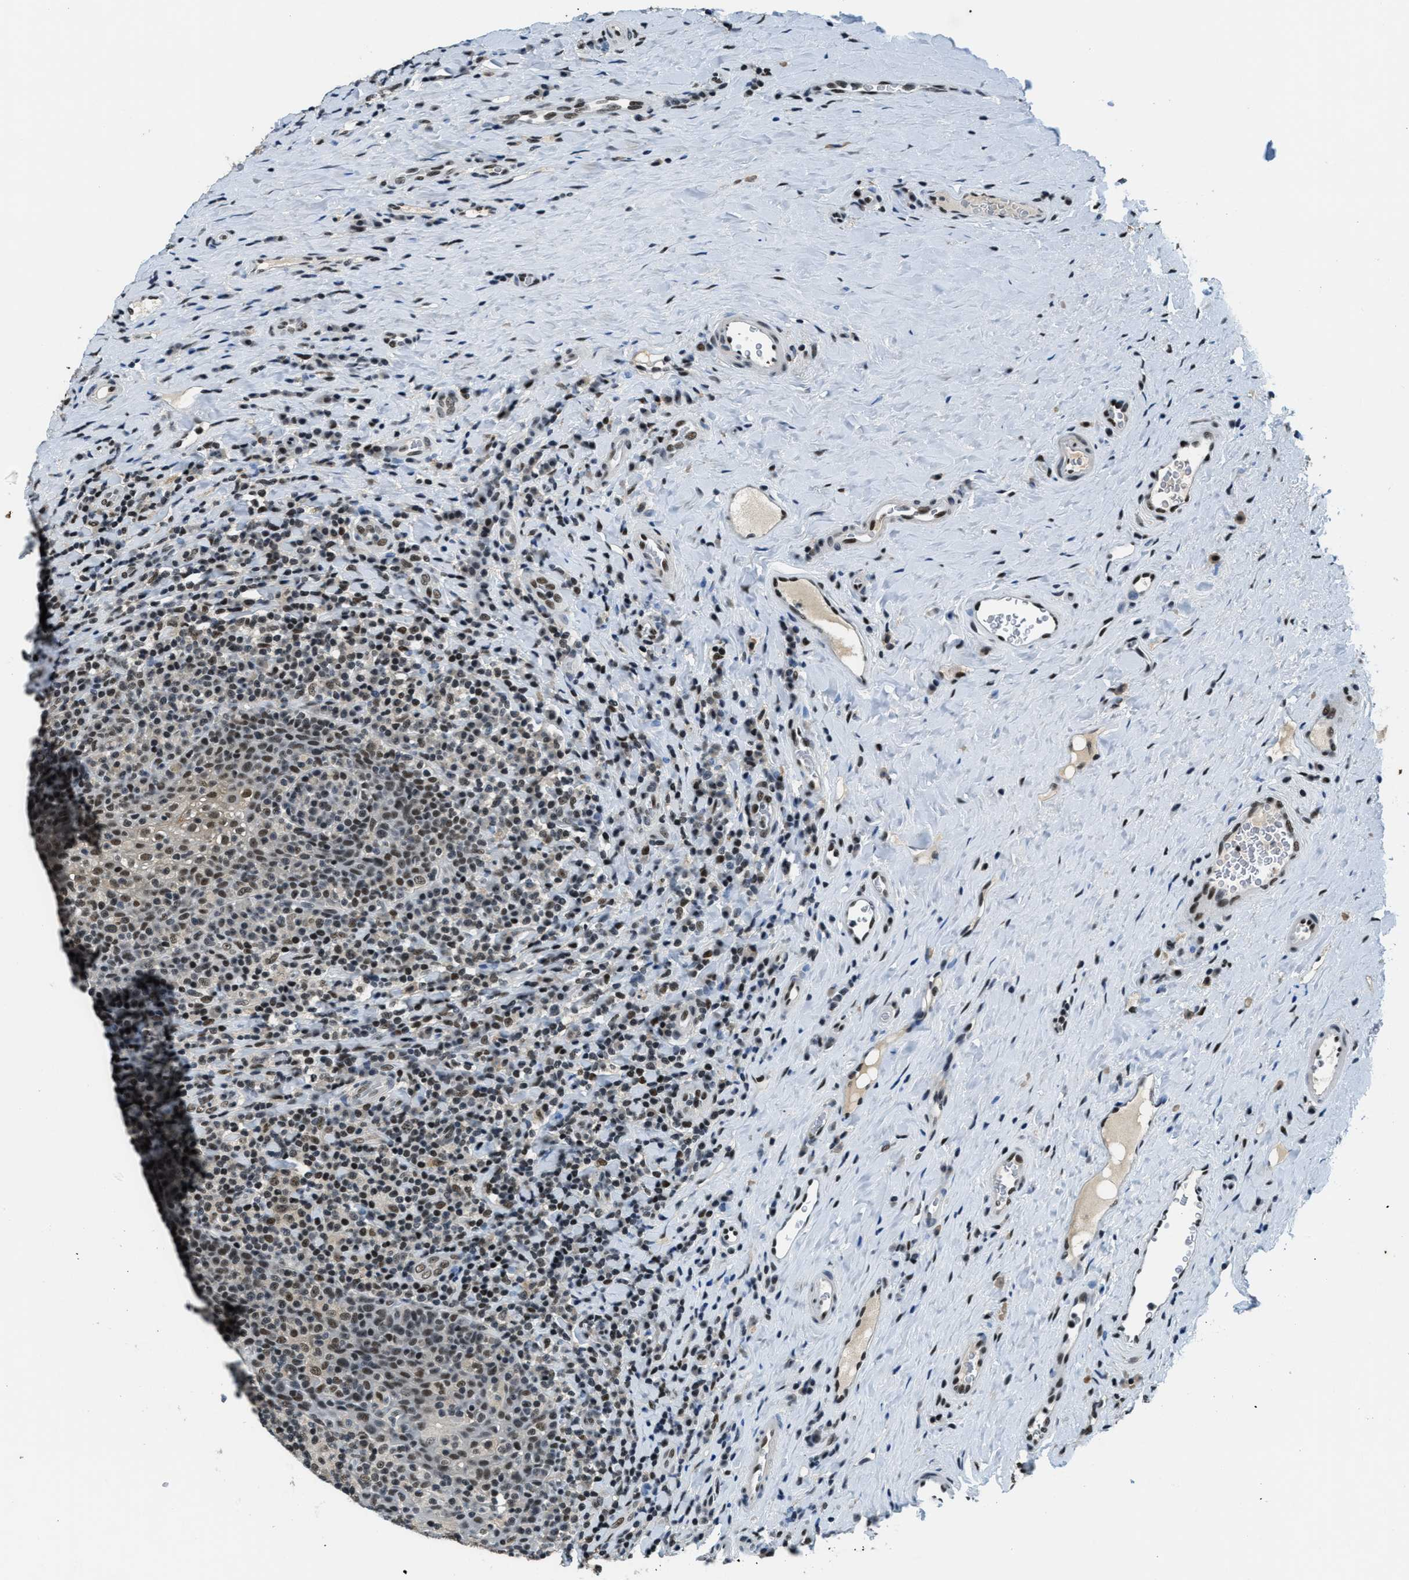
{"staining": {"intensity": "strong", "quantity": ">75%", "location": "nuclear"}, "tissue": "tonsil", "cell_type": "Germinal center cells", "image_type": "normal", "snomed": [{"axis": "morphology", "description": "Normal tissue, NOS"}, {"axis": "topography", "description": "Tonsil"}], "caption": "Immunohistochemistry (IHC) micrograph of normal tonsil: human tonsil stained using IHC exhibits high levels of strong protein expression localized specifically in the nuclear of germinal center cells, appearing as a nuclear brown color.", "gene": "SSB", "patient": {"sex": "male", "age": 17}}